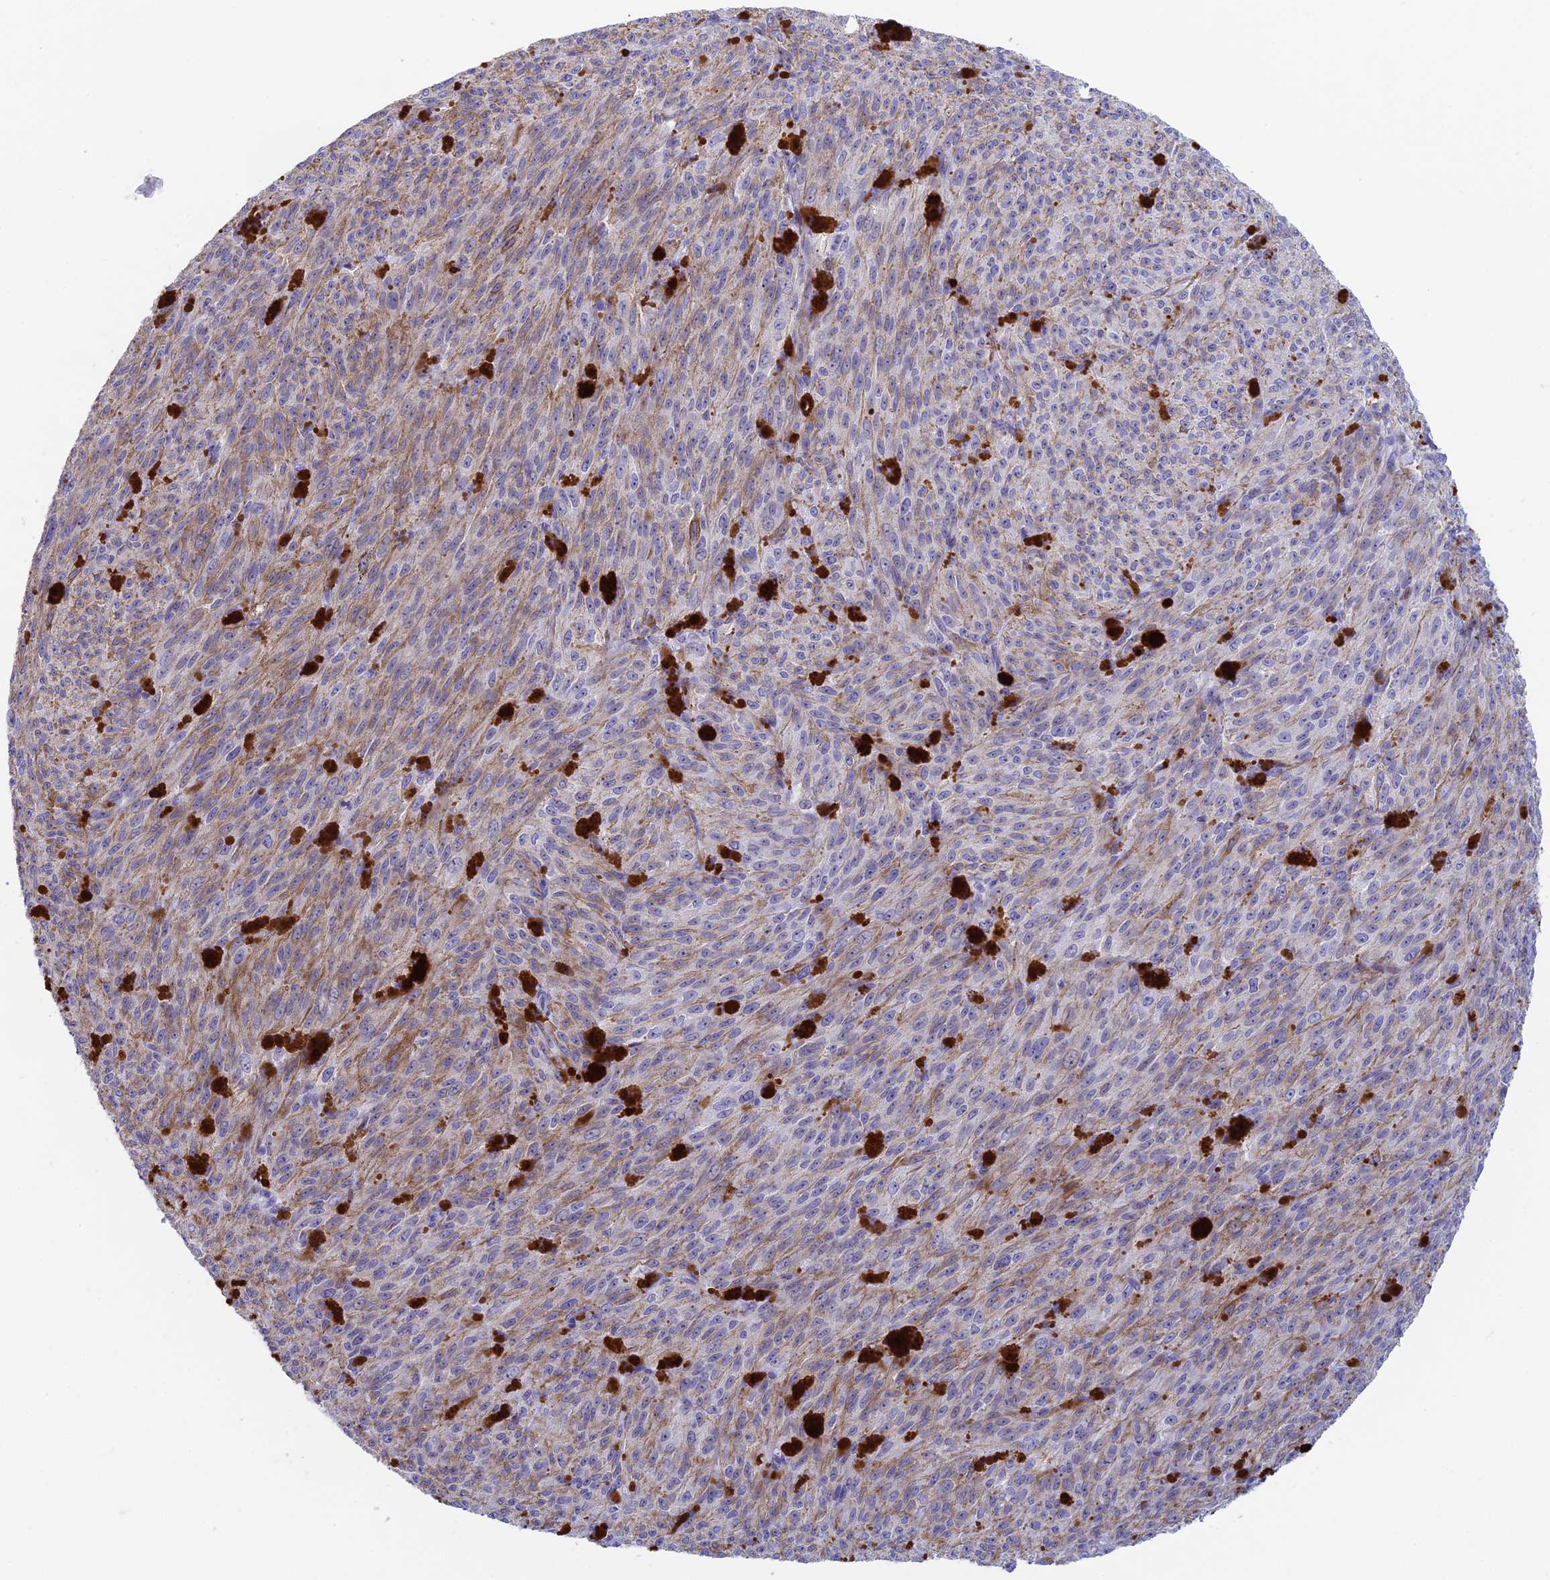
{"staining": {"intensity": "moderate", "quantity": "25%-75%", "location": "cytoplasmic/membranous"}, "tissue": "melanoma", "cell_type": "Tumor cells", "image_type": "cancer", "snomed": [{"axis": "morphology", "description": "Malignant melanoma, NOS"}, {"axis": "topography", "description": "Skin"}], "caption": "Tumor cells reveal moderate cytoplasmic/membranous staining in about 25%-75% of cells in malignant melanoma.", "gene": "REXO5", "patient": {"sex": "female", "age": 52}}